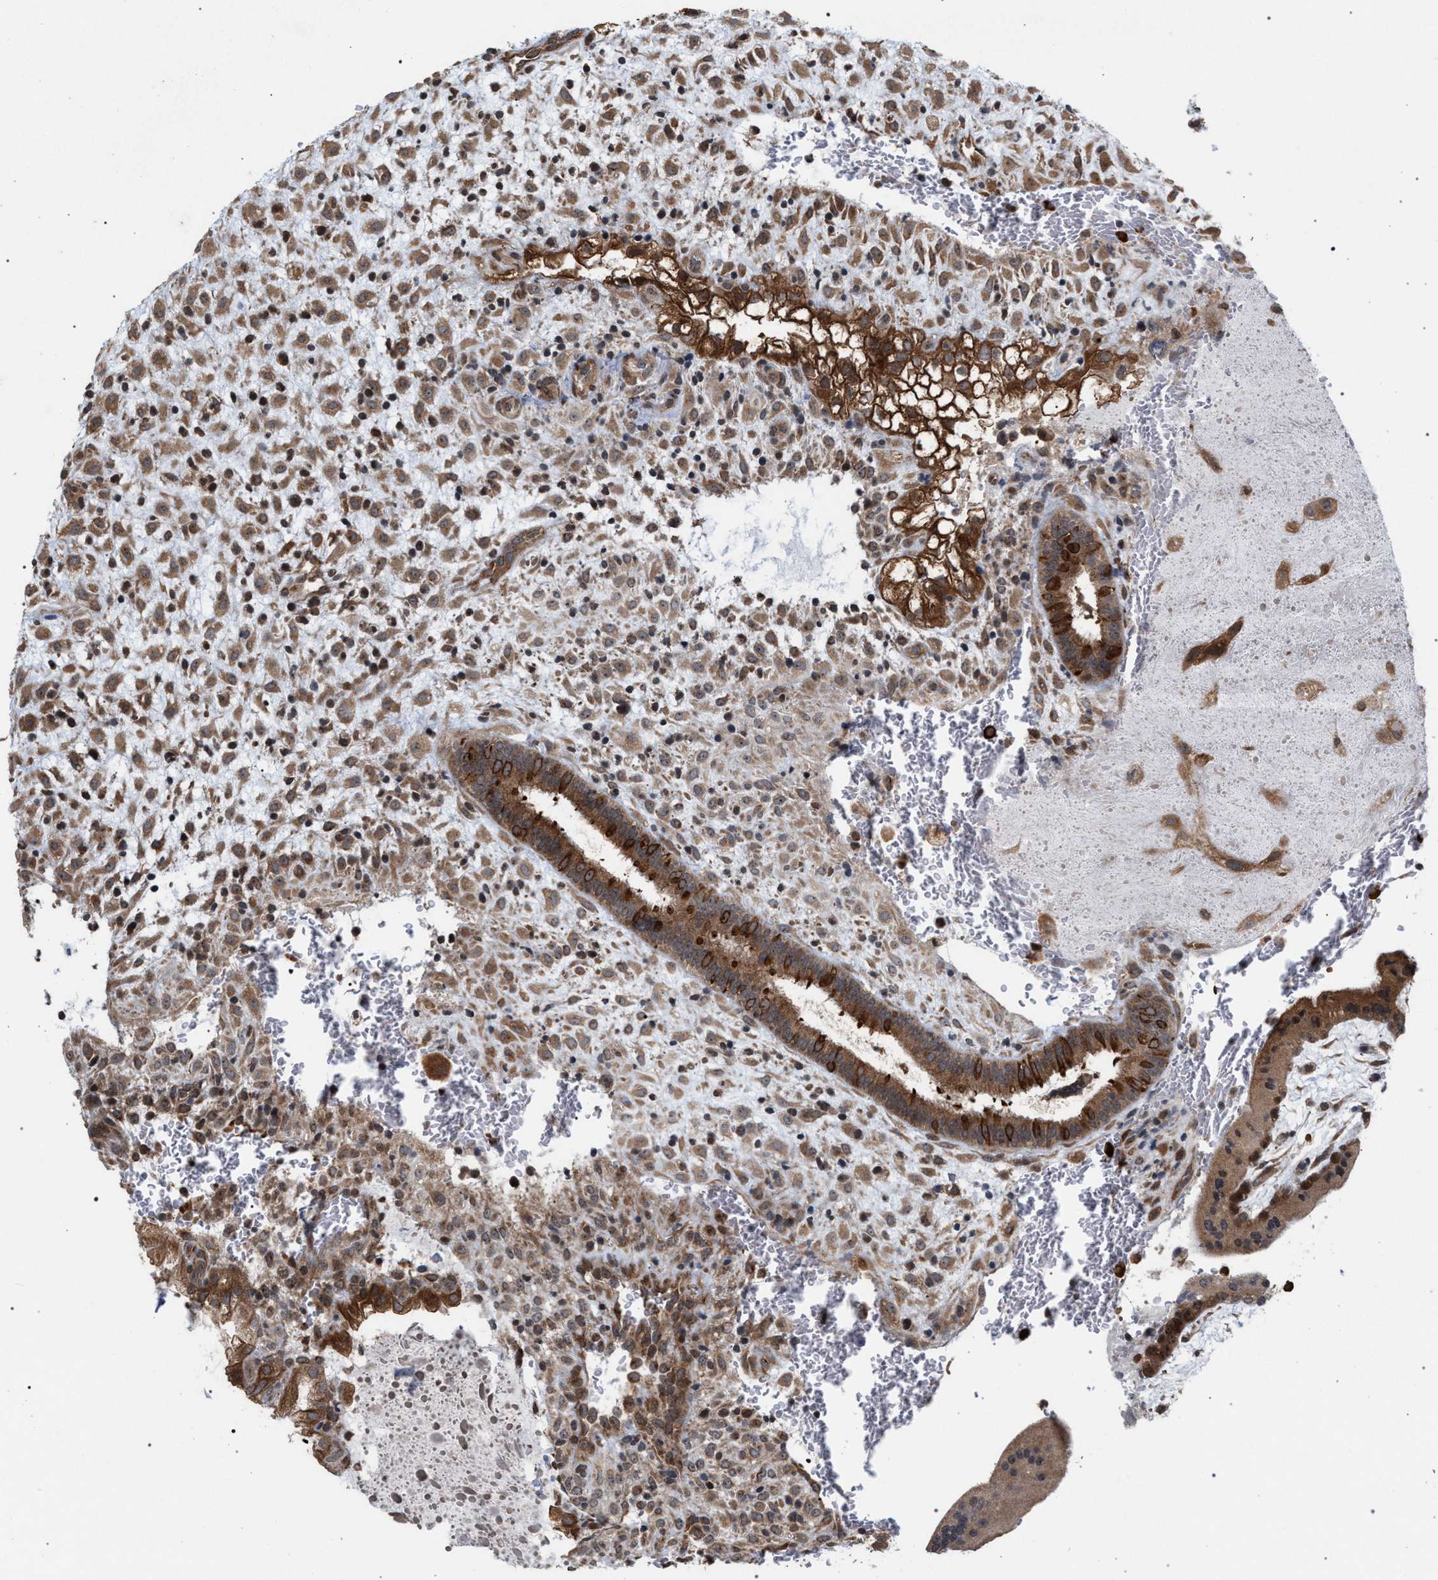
{"staining": {"intensity": "moderate", "quantity": ">75%", "location": "cytoplasmic/membranous"}, "tissue": "placenta", "cell_type": "Decidual cells", "image_type": "normal", "snomed": [{"axis": "morphology", "description": "Normal tissue, NOS"}, {"axis": "topography", "description": "Placenta"}], "caption": "The photomicrograph reveals immunohistochemical staining of unremarkable placenta. There is moderate cytoplasmic/membranous positivity is present in about >75% of decidual cells. (Stains: DAB in brown, nuclei in blue, Microscopy: brightfield microscopy at high magnification).", "gene": "IRAK4", "patient": {"sex": "female", "age": 35}}